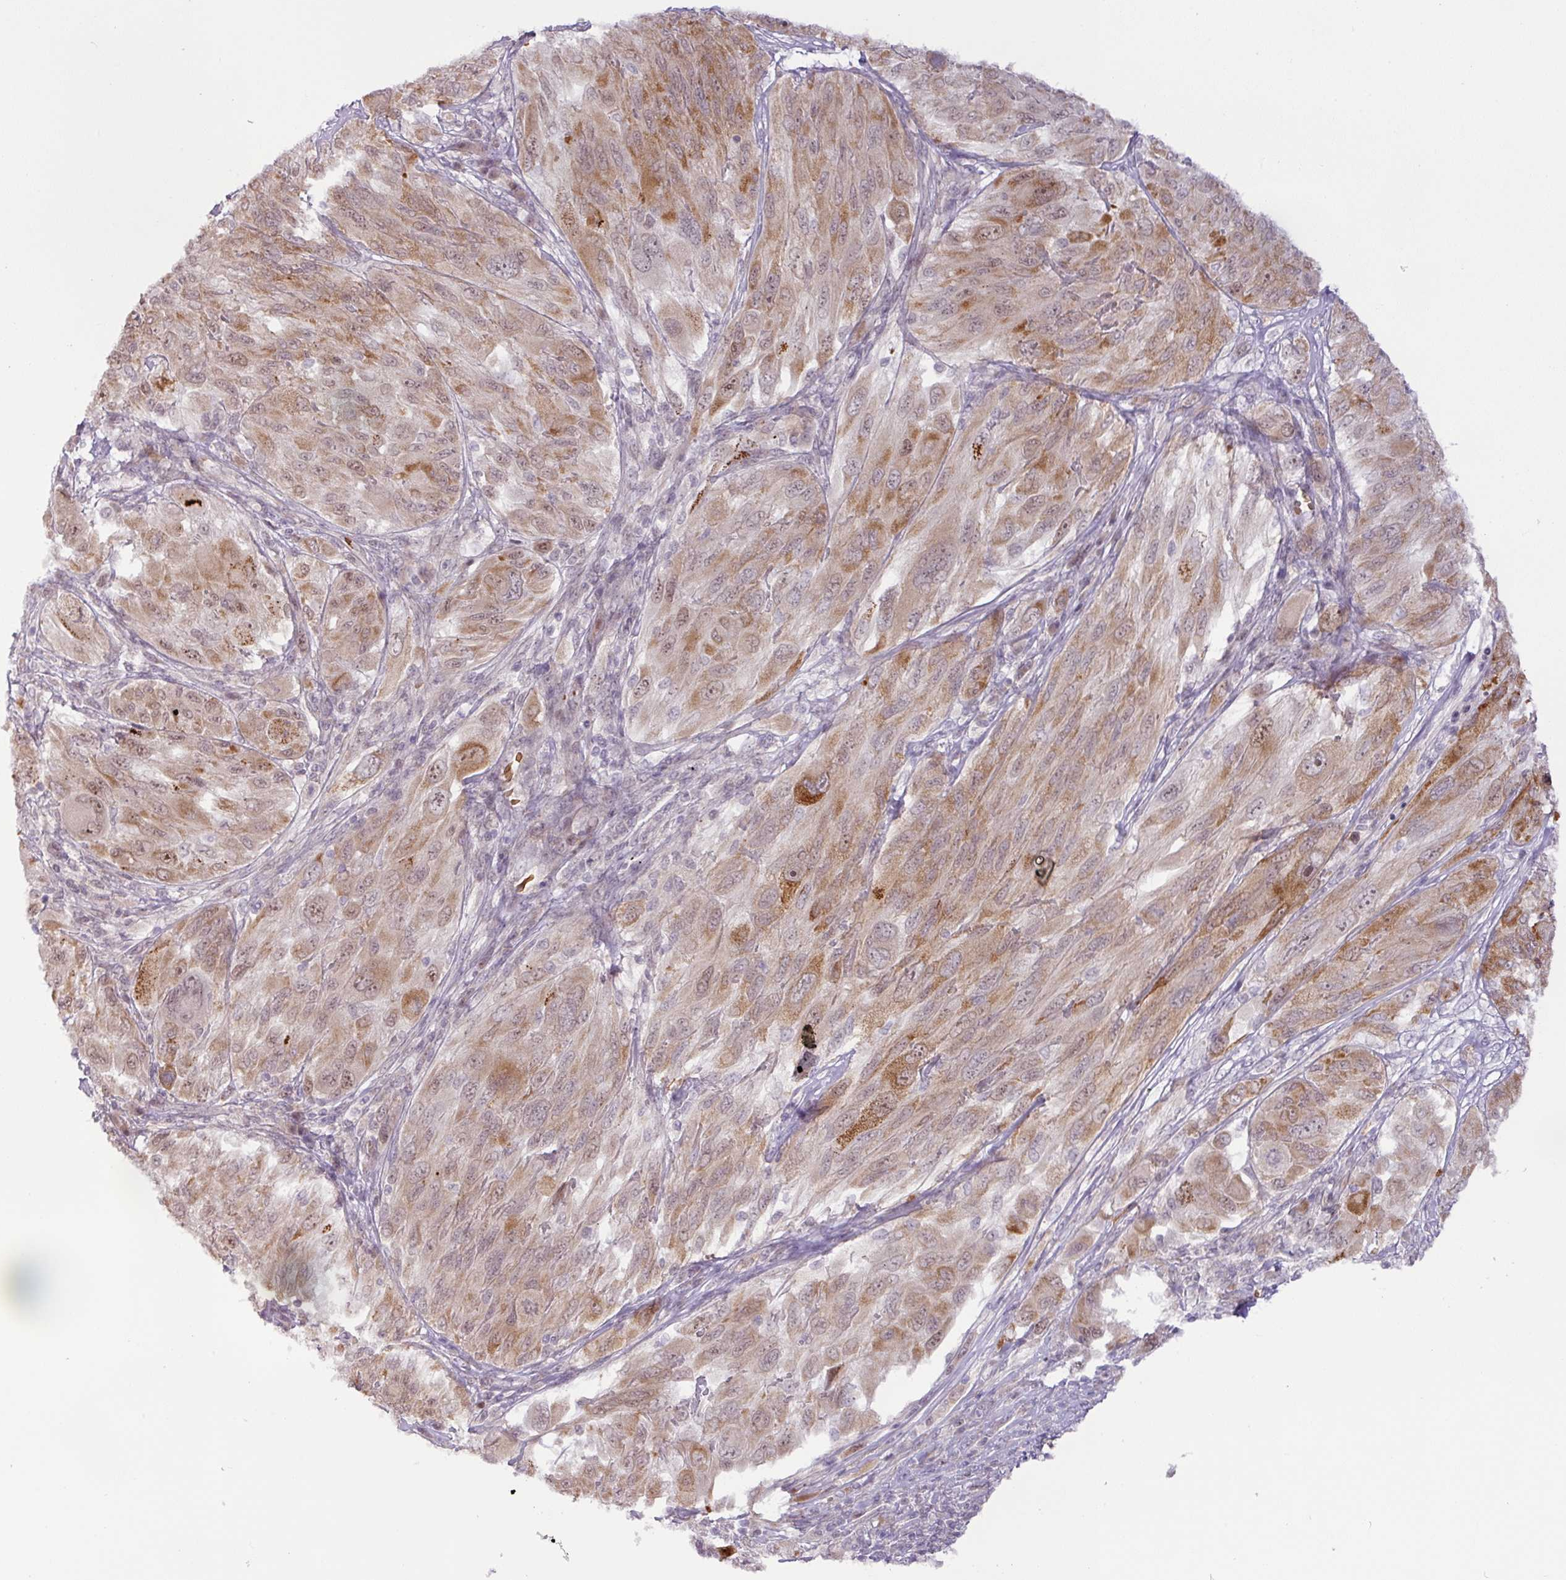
{"staining": {"intensity": "moderate", "quantity": "25%-75%", "location": "cytoplasmic/membranous,nuclear"}, "tissue": "melanoma", "cell_type": "Tumor cells", "image_type": "cancer", "snomed": [{"axis": "morphology", "description": "Malignant melanoma, NOS"}, {"axis": "topography", "description": "Skin"}], "caption": "This image demonstrates immunohistochemistry (IHC) staining of human malignant melanoma, with medium moderate cytoplasmic/membranous and nuclear expression in about 25%-75% of tumor cells.", "gene": "PARP2", "patient": {"sex": "female", "age": 91}}